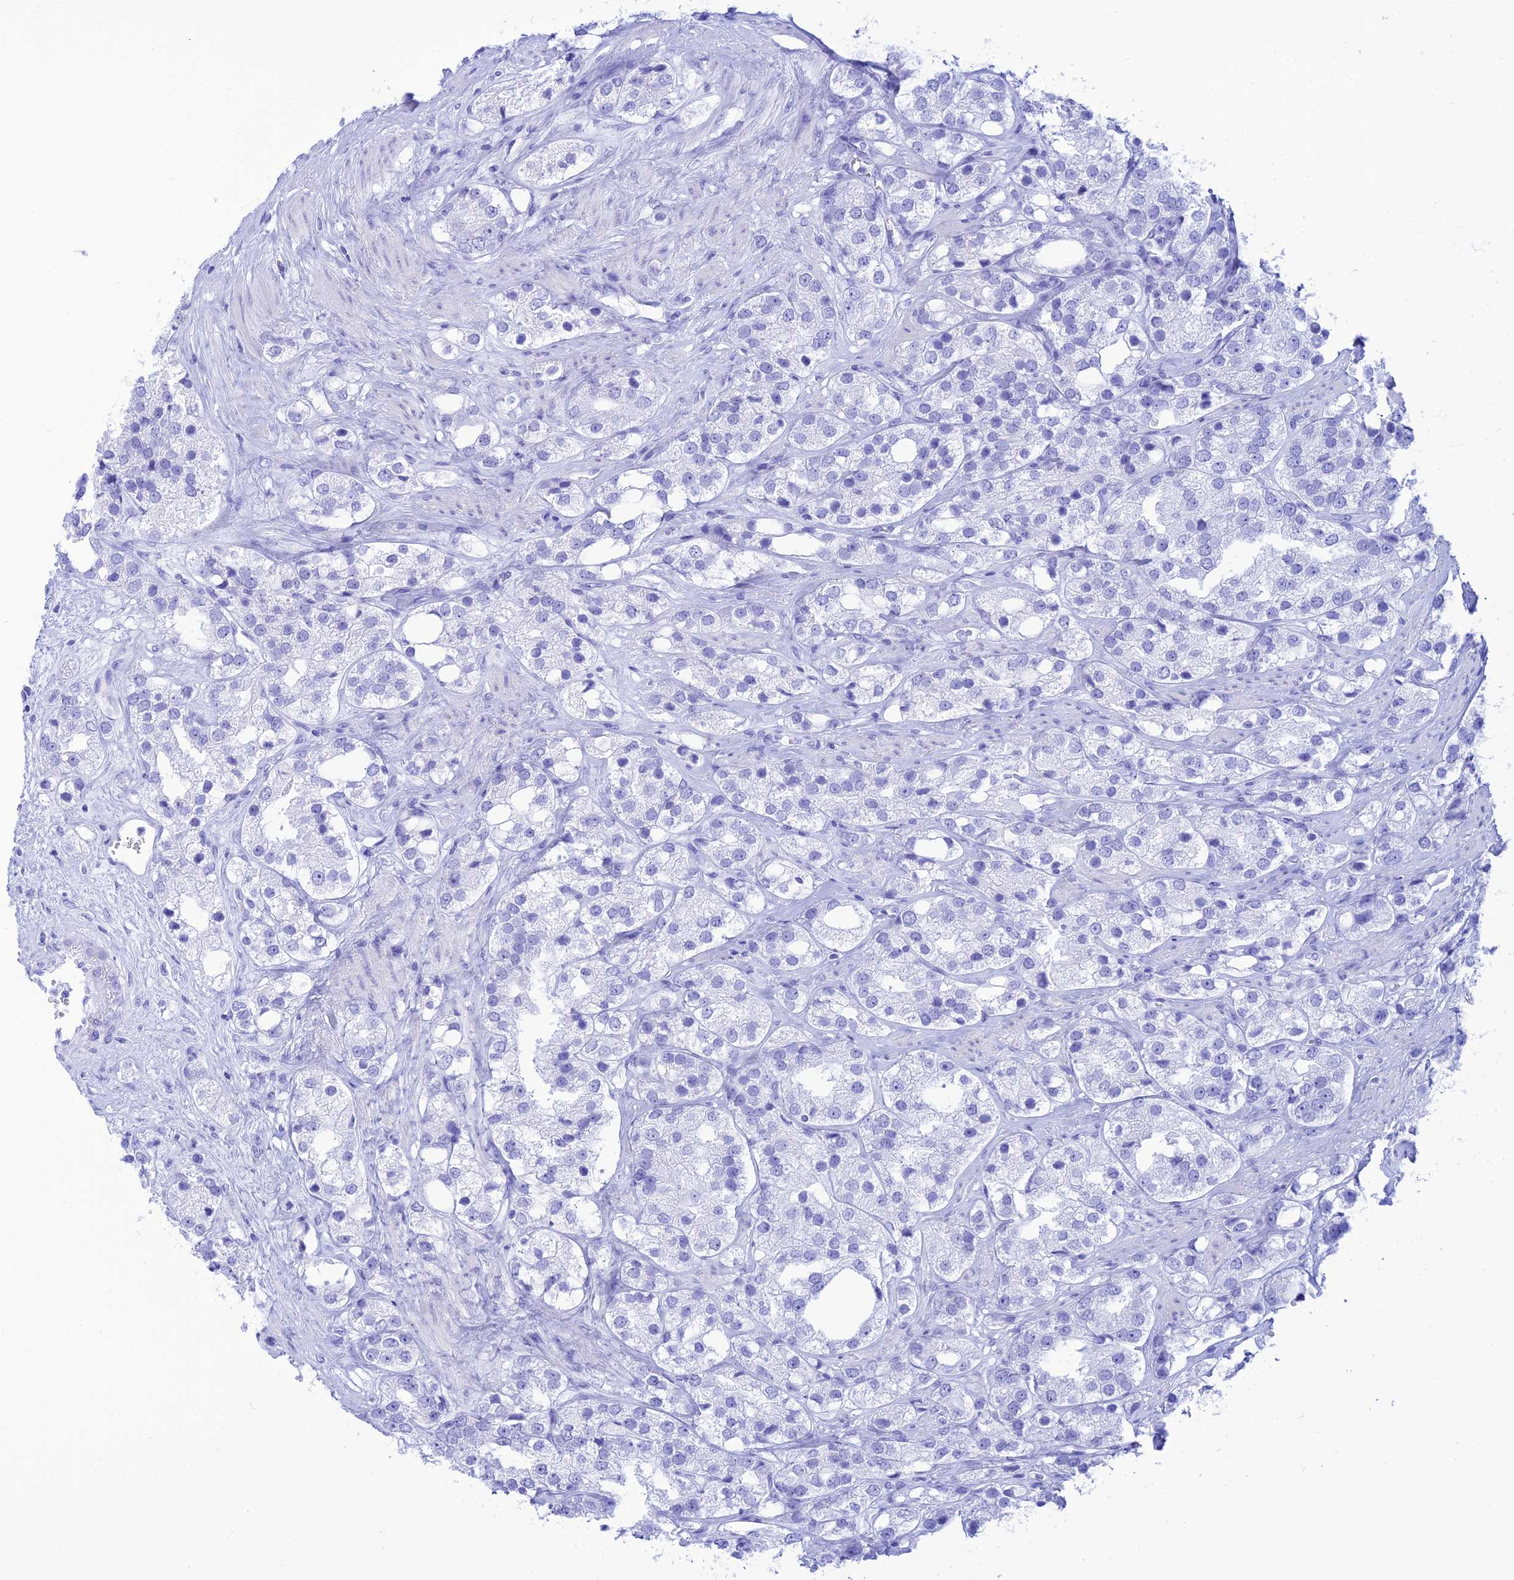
{"staining": {"intensity": "negative", "quantity": "none", "location": "none"}, "tissue": "prostate cancer", "cell_type": "Tumor cells", "image_type": "cancer", "snomed": [{"axis": "morphology", "description": "Adenocarcinoma, NOS"}, {"axis": "topography", "description": "Prostate"}], "caption": "High magnification brightfield microscopy of prostate cancer stained with DAB (3,3'-diaminobenzidine) (brown) and counterstained with hematoxylin (blue): tumor cells show no significant expression.", "gene": "PRNP", "patient": {"sex": "male", "age": 79}}